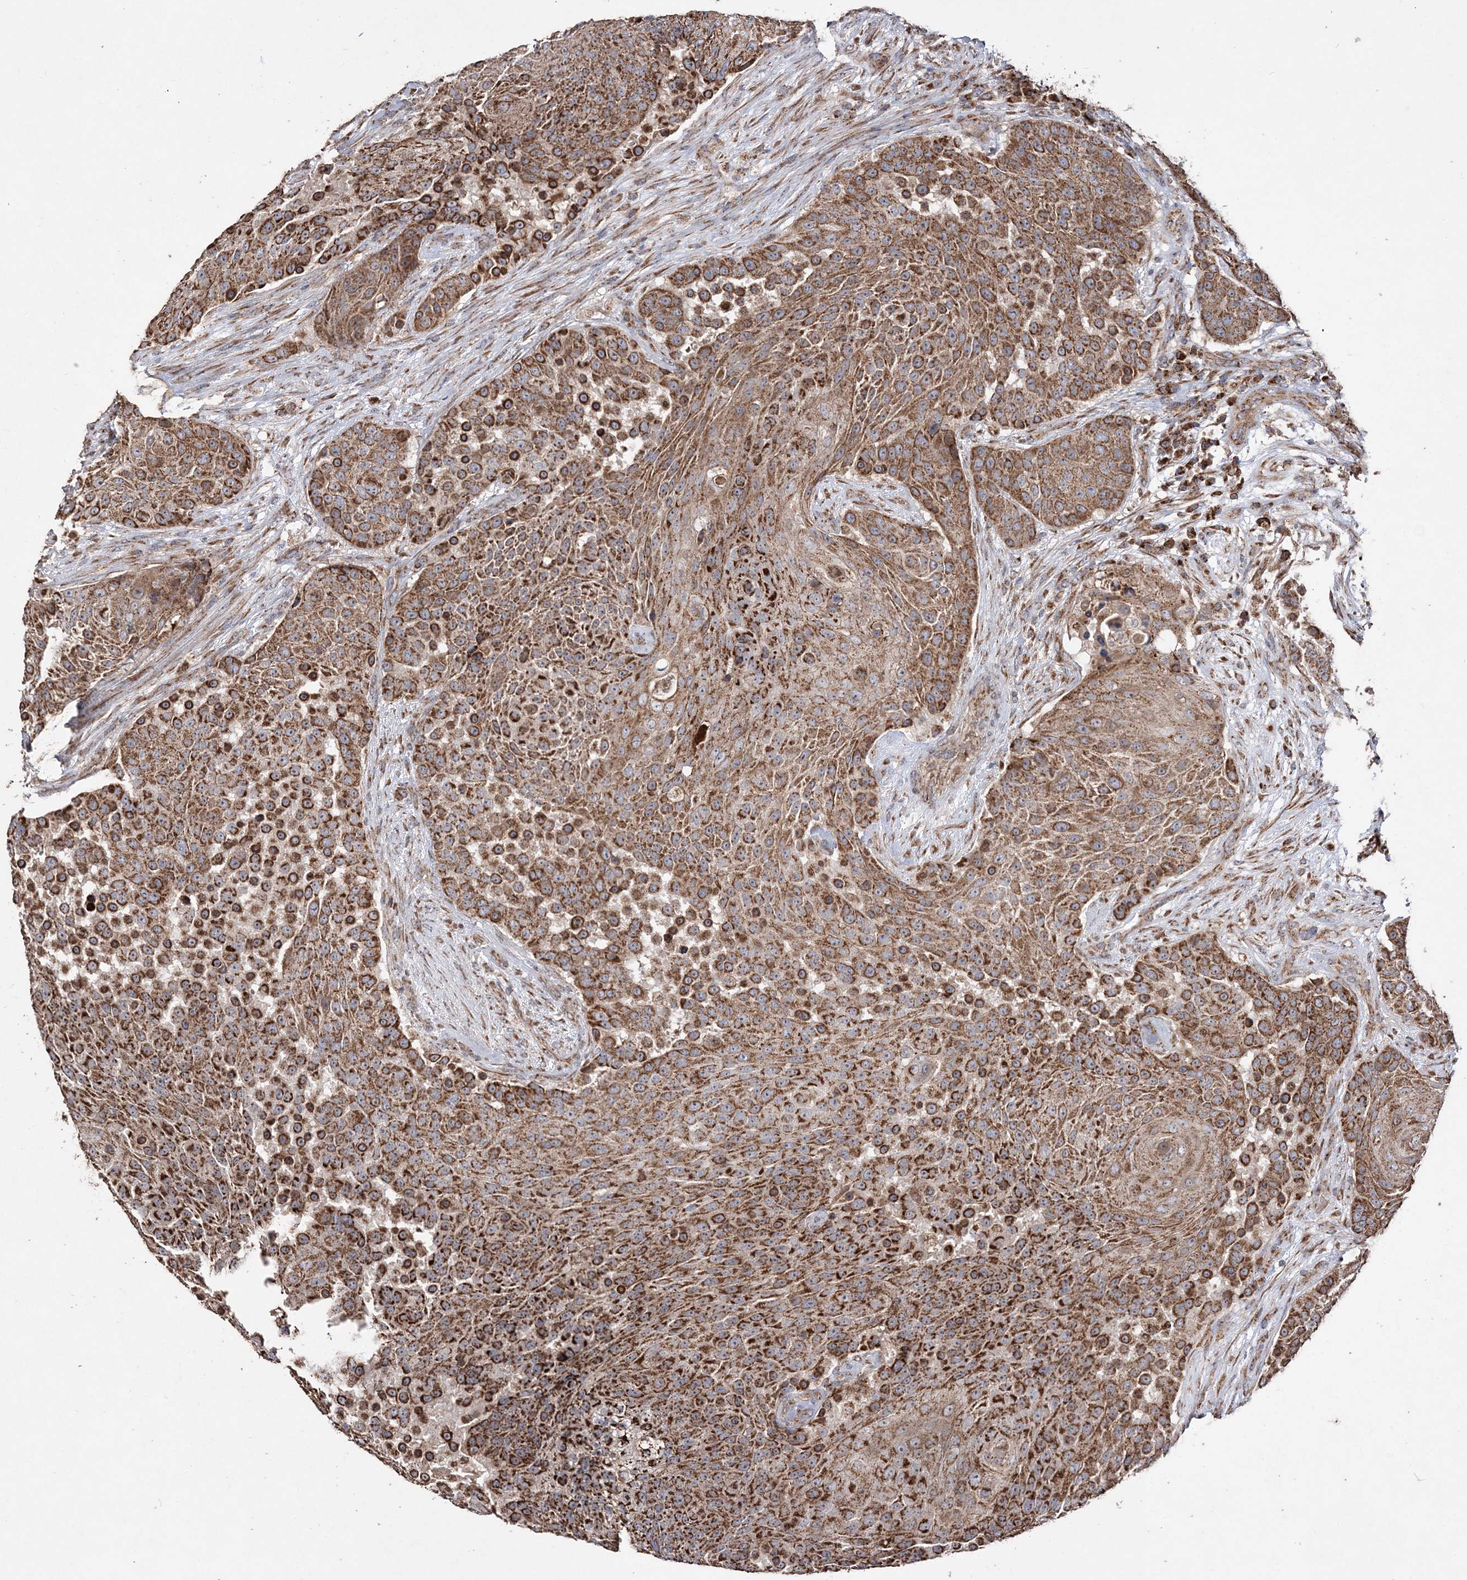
{"staining": {"intensity": "strong", "quantity": ">75%", "location": "cytoplasmic/membranous"}, "tissue": "urothelial cancer", "cell_type": "Tumor cells", "image_type": "cancer", "snomed": [{"axis": "morphology", "description": "Urothelial carcinoma, High grade"}, {"axis": "topography", "description": "Urinary bladder"}], "caption": "DAB immunohistochemical staining of human urothelial cancer exhibits strong cytoplasmic/membranous protein staining in about >75% of tumor cells. (DAB (3,3'-diaminobenzidine) IHC, brown staining for protein, blue staining for nuclei).", "gene": "POC5", "patient": {"sex": "female", "age": 63}}